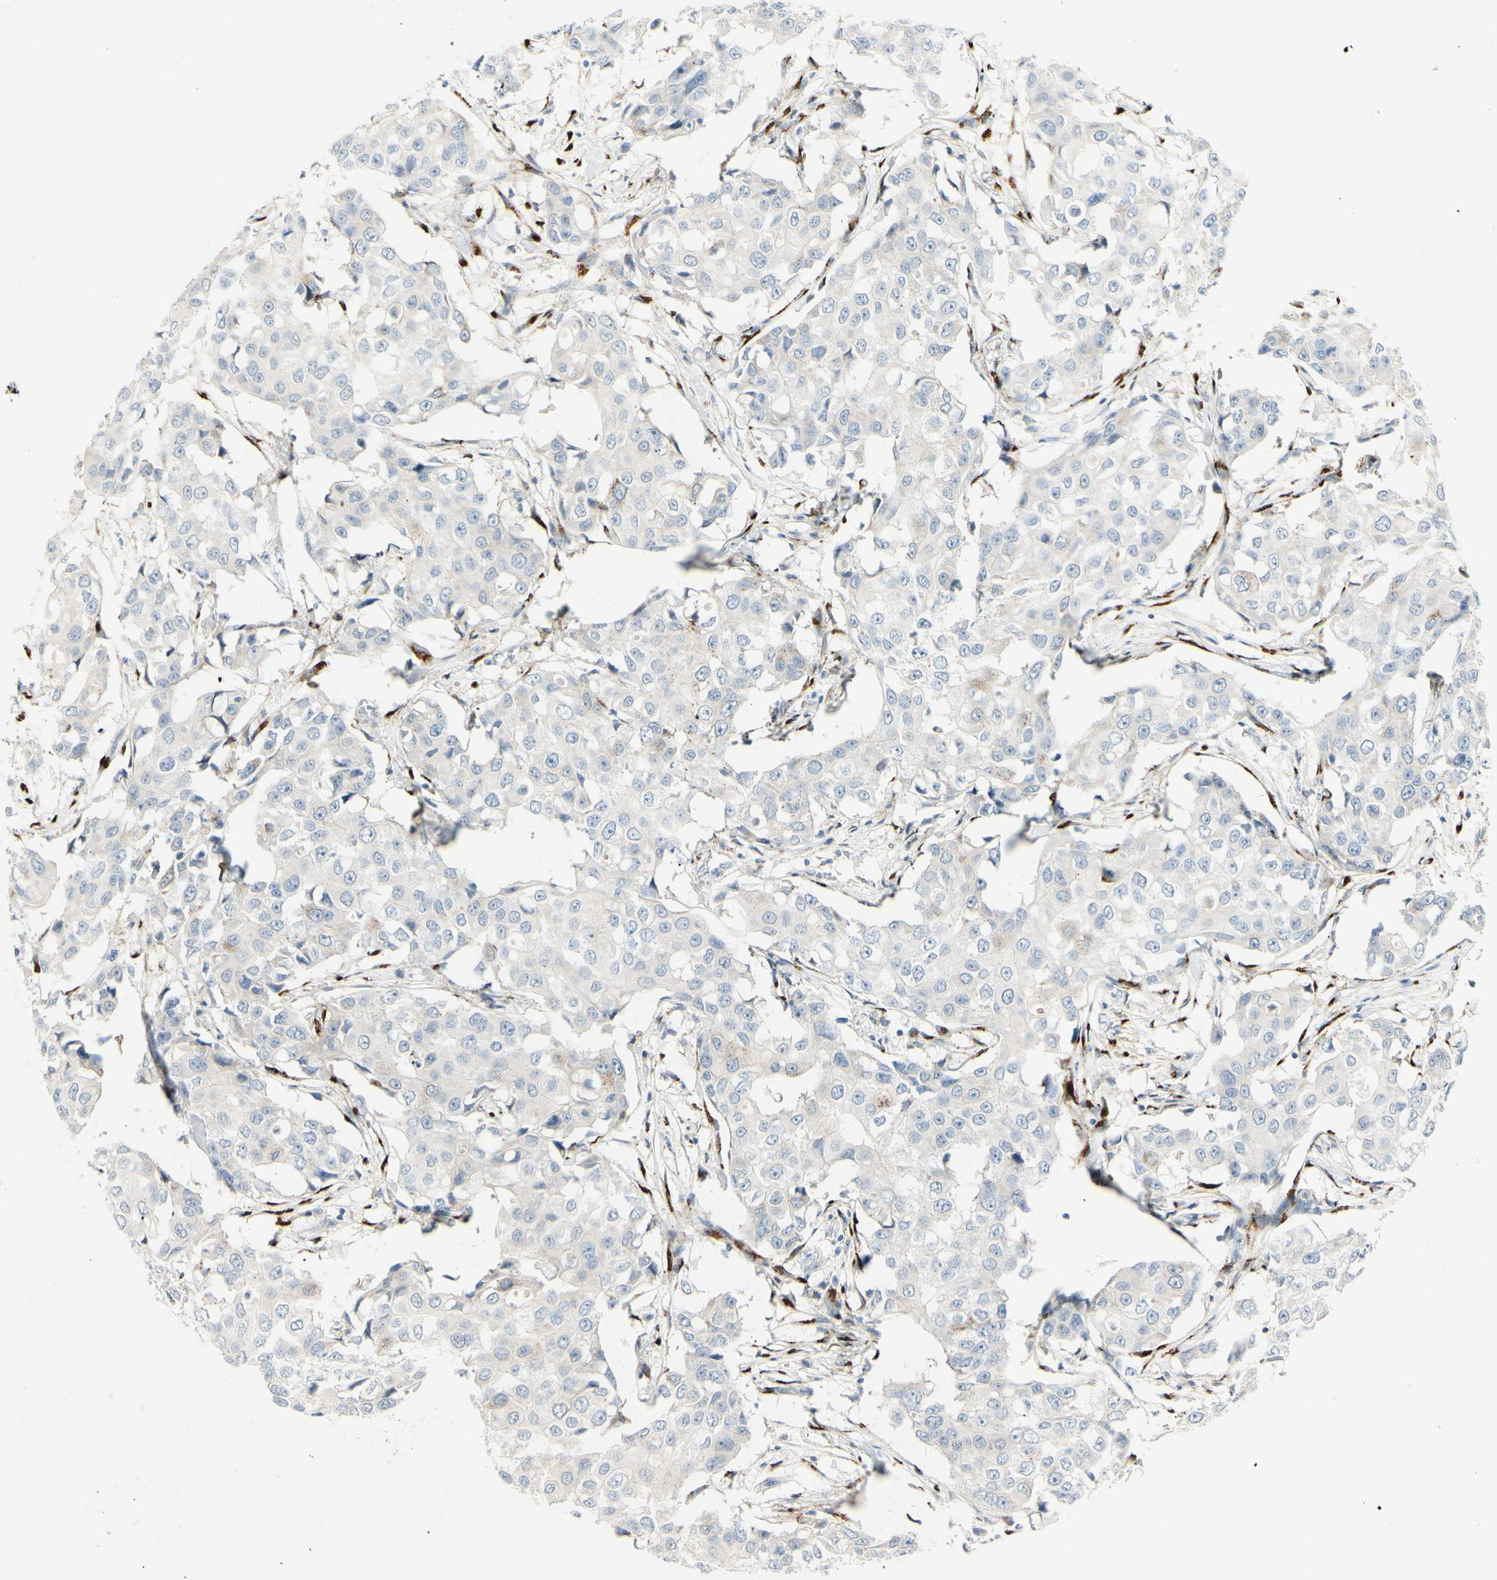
{"staining": {"intensity": "negative", "quantity": "none", "location": "none"}, "tissue": "breast cancer", "cell_type": "Tumor cells", "image_type": "cancer", "snomed": [{"axis": "morphology", "description": "Duct carcinoma"}, {"axis": "topography", "description": "Breast"}], "caption": "Immunohistochemistry (IHC) micrograph of breast infiltrating ductal carcinoma stained for a protein (brown), which demonstrates no staining in tumor cells.", "gene": "GALNT5", "patient": {"sex": "female", "age": 27}}